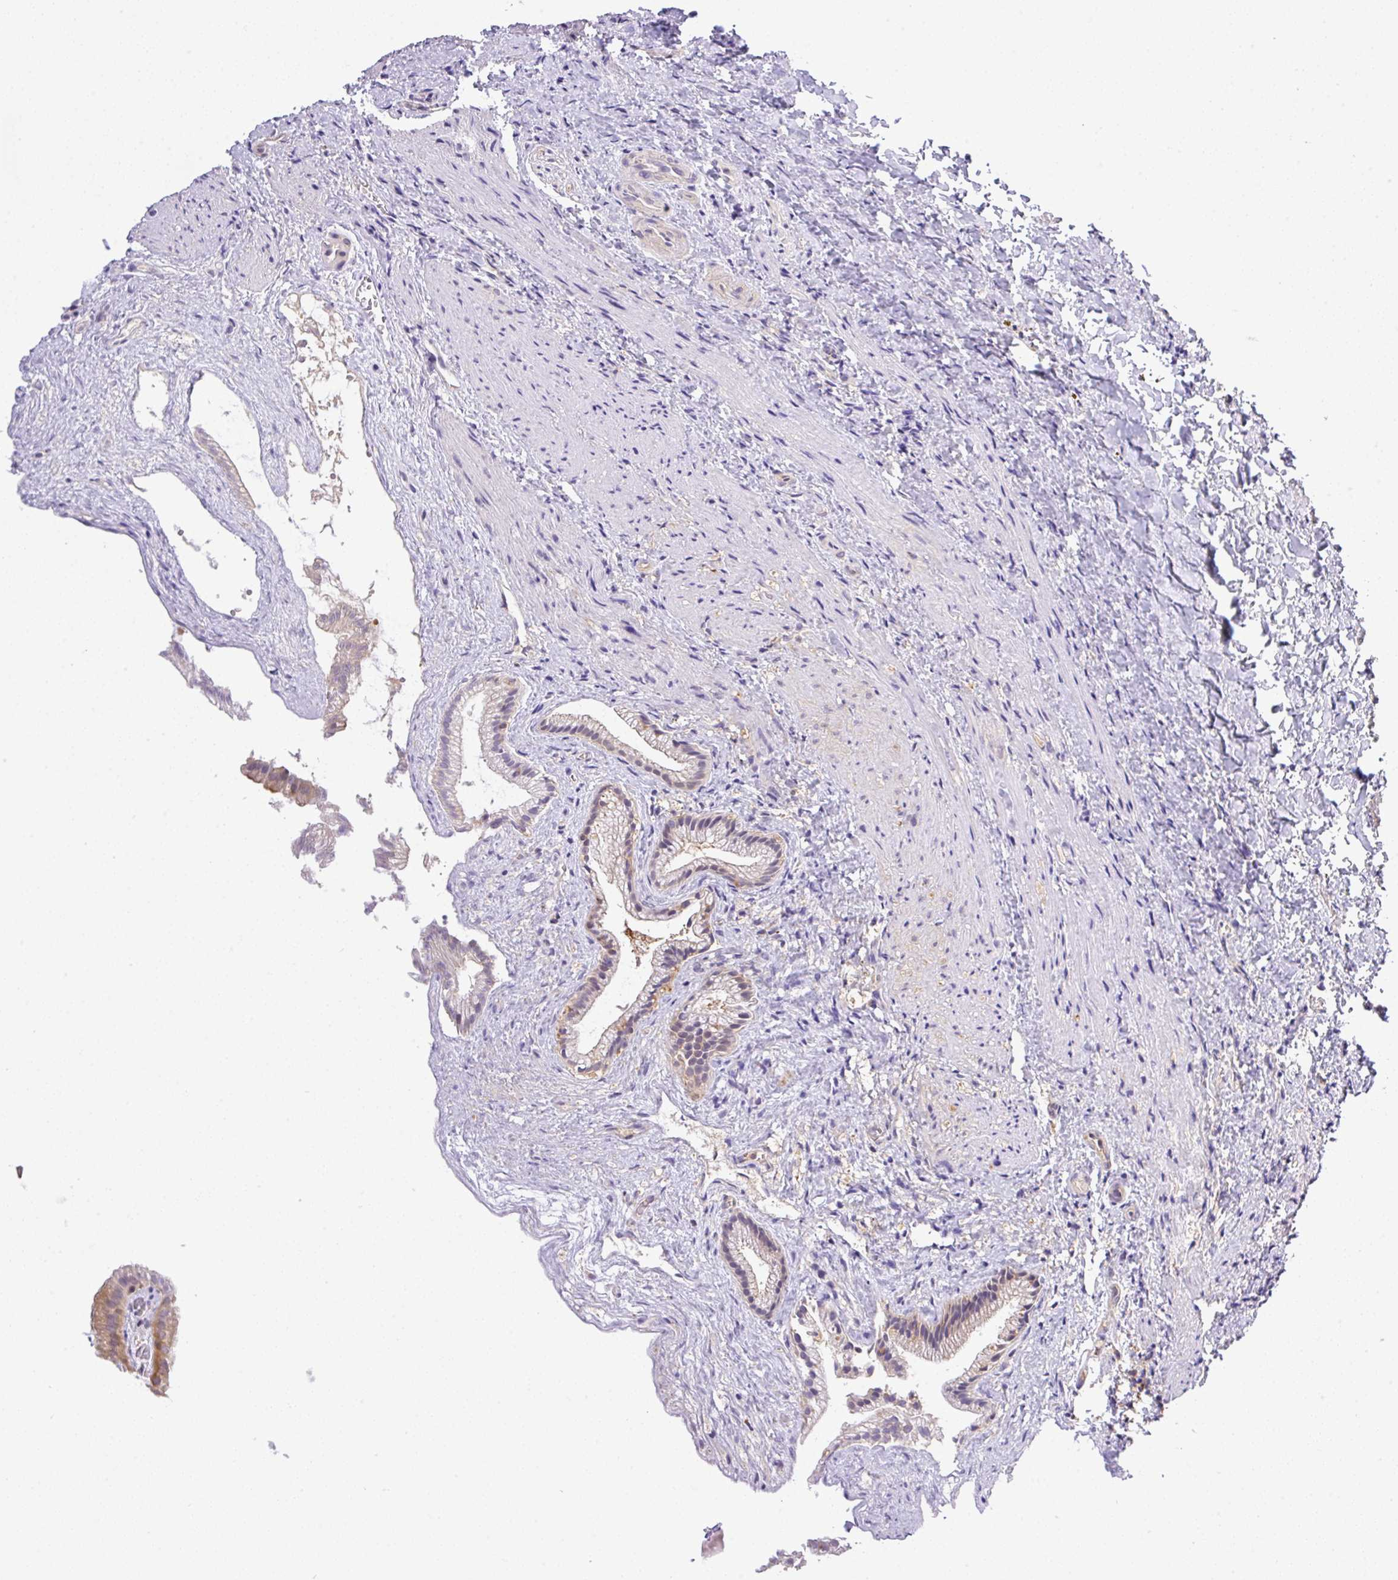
{"staining": {"intensity": "moderate", "quantity": "25%-75%", "location": "cytoplasmic/membranous"}, "tissue": "gallbladder", "cell_type": "Glandular cells", "image_type": "normal", "snomed": [{"axis": "morphology", "description": "Normal tissue, NOS"}, {"axis": "morphology", "description": "Inflammation, NOS"}, {"axis": "topography", "description": "Gallbladder"}], "caption": "High-magnification brightfield microscopy of normal gallbladder stained with DAB (brown) and counterstained with hematoxylin (blue). glandular cells exhibit moderate cytoplasmic/membranous positivity is identified in approximately25%-75% of cells. (DAB (3,3'-diaminobenzidine) IHC, brown staining for protein, blue staining for nuclei).", "gene": "CAMK2A", "patient": {"sex": "male", "age": 51}}